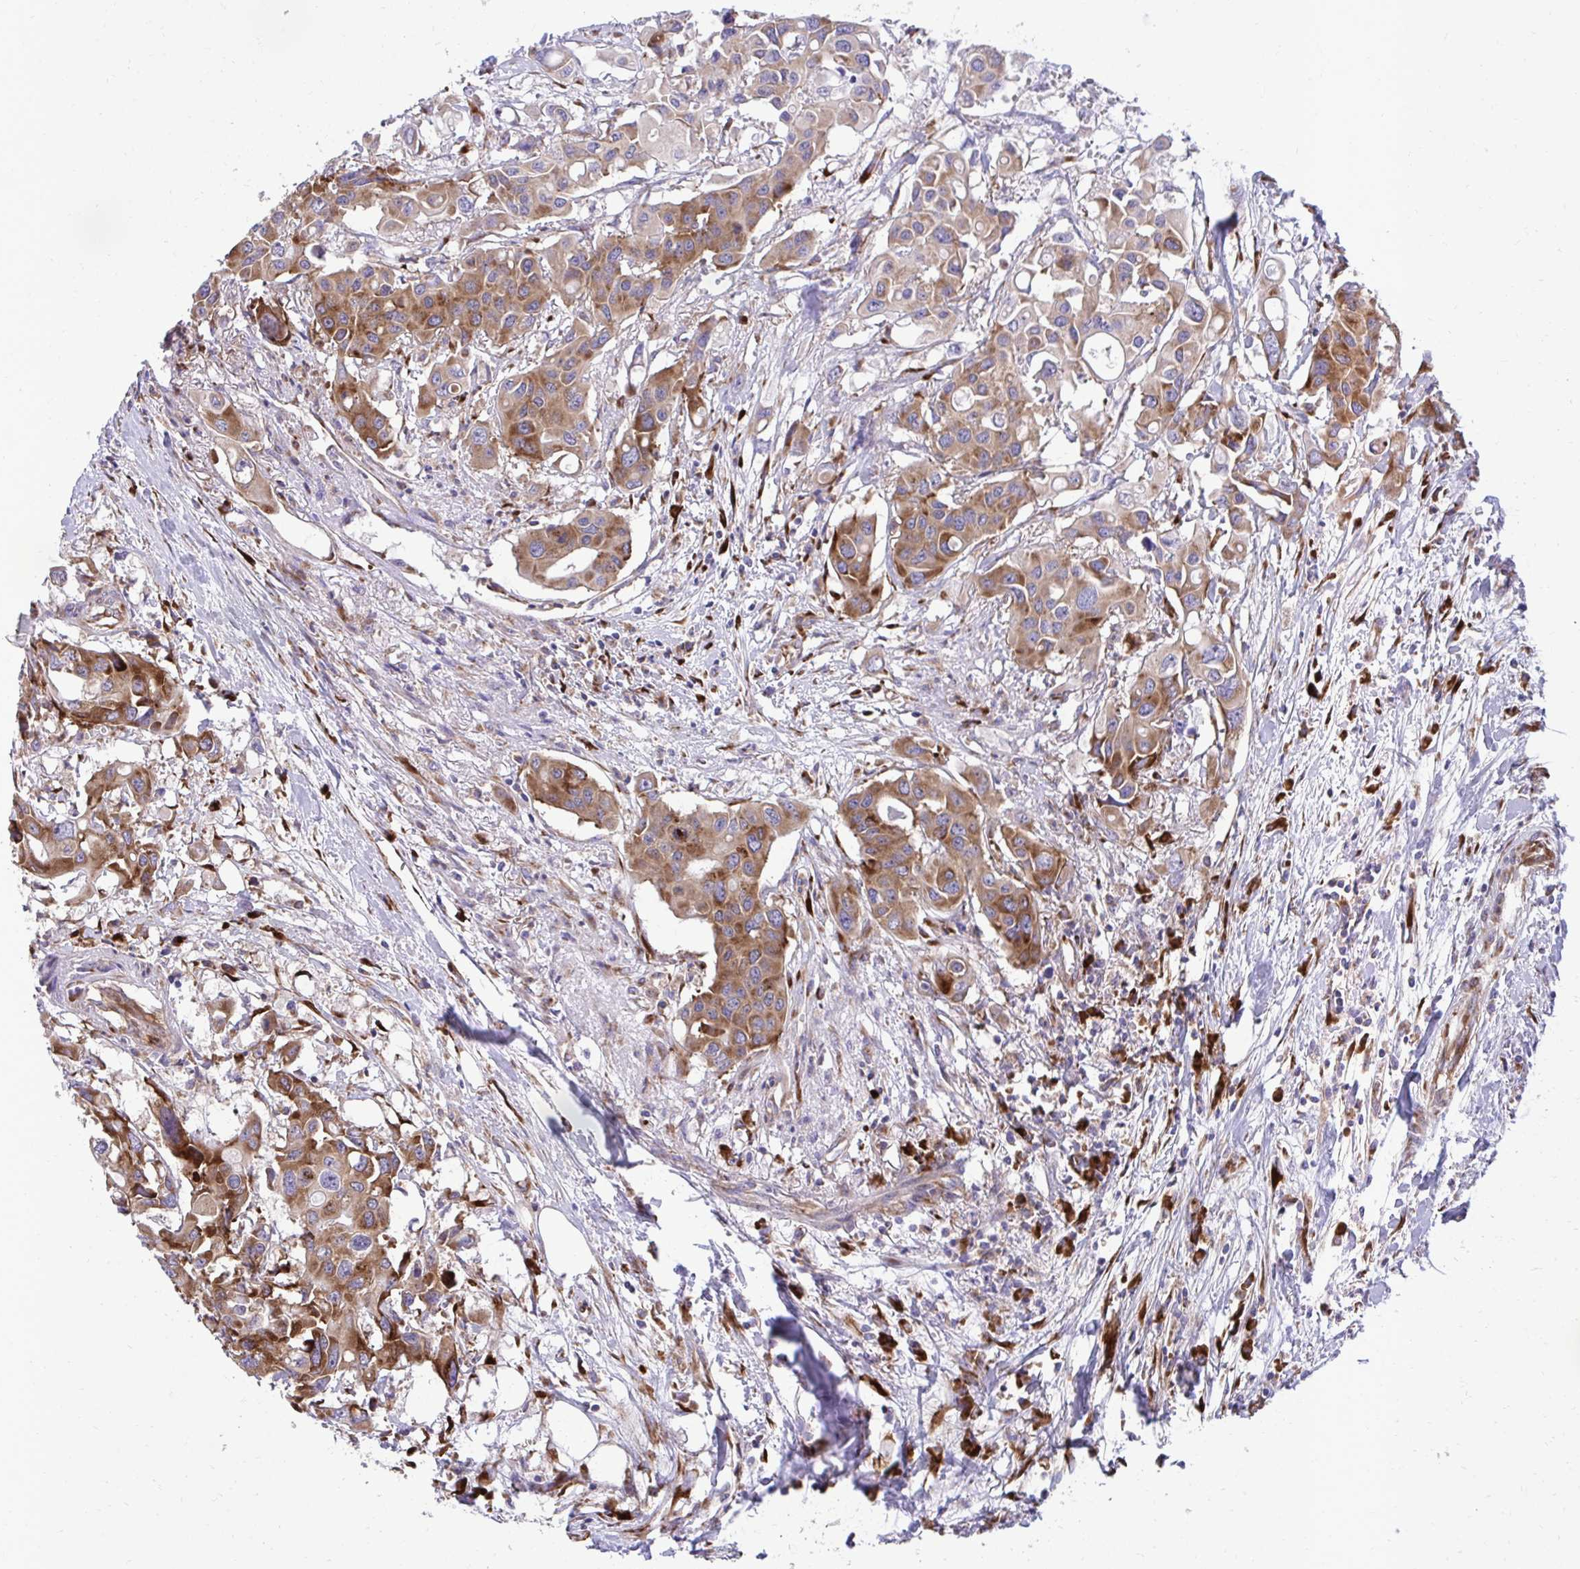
{"staining": {"intensity": "moderate", "quantity": ">75%", "location": "cytoplasmic/membranous"}, "tissue": "colorectal cancer", "cell_type": "Tumor cells", "image_type": "cancer", "snomed": [{"axis": "morphology", "description": "Adenocarcinoma, NOS"}, {"axis": "topography", "description": "Colon"}], "caption": "Tumor cells reveal moderate cytoplasmic/membranous positivity in approximately >75% of cells in colorectal cancer (adenocarcinoma).", "gene": "RPS15", "patient": {"sex": "male", "age": 77}}